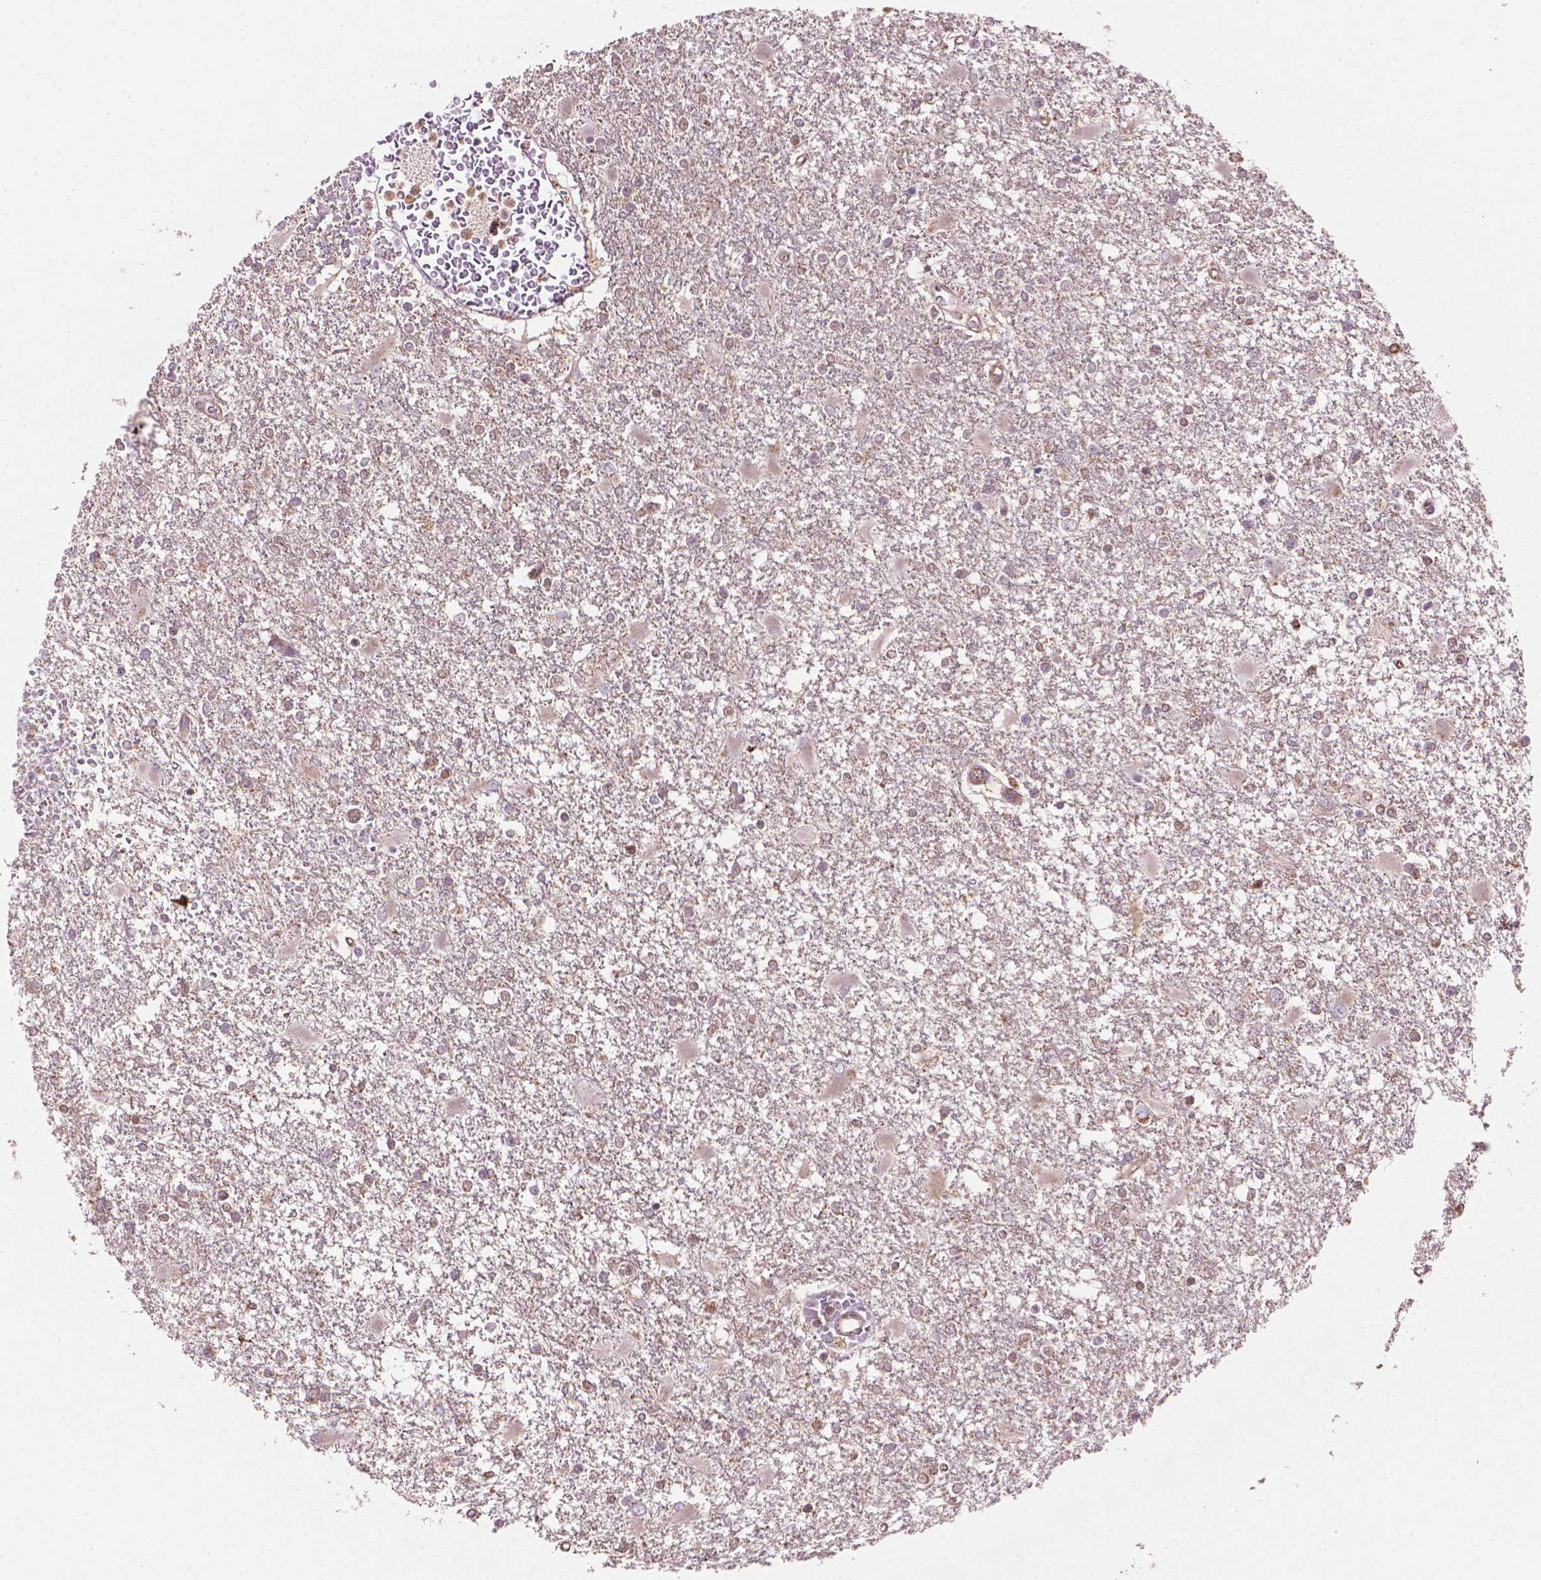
{"staining": {"intensity": "negative", "quantity": "none", "location": "none"}, "tissue": "glioma", "cell_type": "Tumor cells", "image_type": "cancer", "snomed": [{"axis": "morphology", "description": "Glioma, malignant, High grade"}, {"axis": "topography", "description": "Cerebral cortex"}], "caption": "Immunohistochemical staining of glioma shows no significant staining in tumor cells.", "gene": "VARS2", "patient": {"sex": "male", "age": 79}}